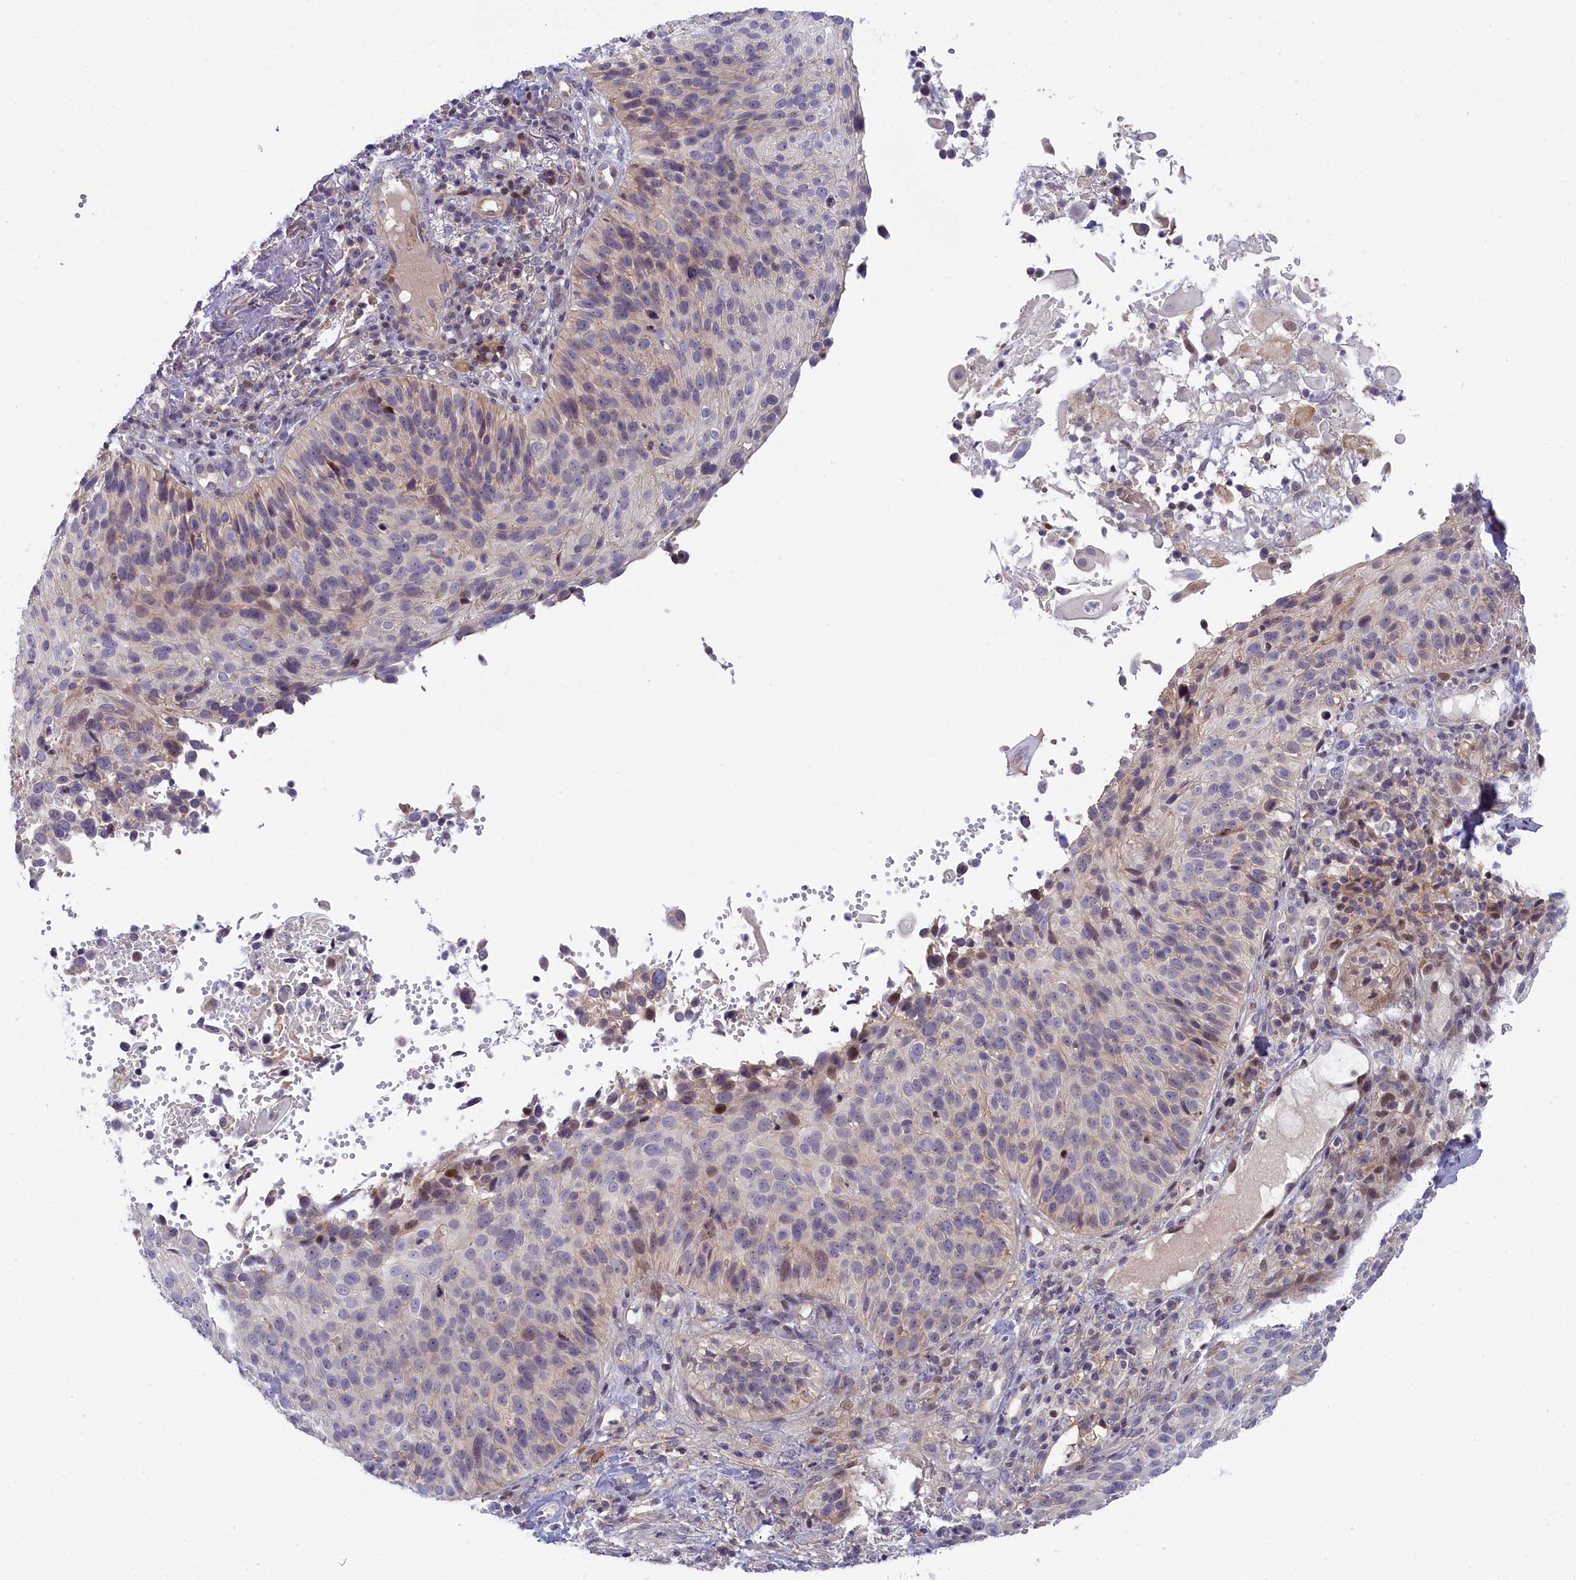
{"staining": {"intensity": "negative", "quantity": "none", "location": "none"}, "tissue": "cervical cancer", "cell_type": "Tumor cells", "image_type": "cancer", "snomed": [{"axis": "morphology", "description": "Squamous cell carcinoma, NOS"}, {"axis": "topography", "description": "Cervix"}], "caption": "This is a image of immunohistochemistry (IHC) staining of cervical cancer, which shows no staining in tumor cells.", "gene": "CCL23", "patient": {"sex": "female", "age": 74}}